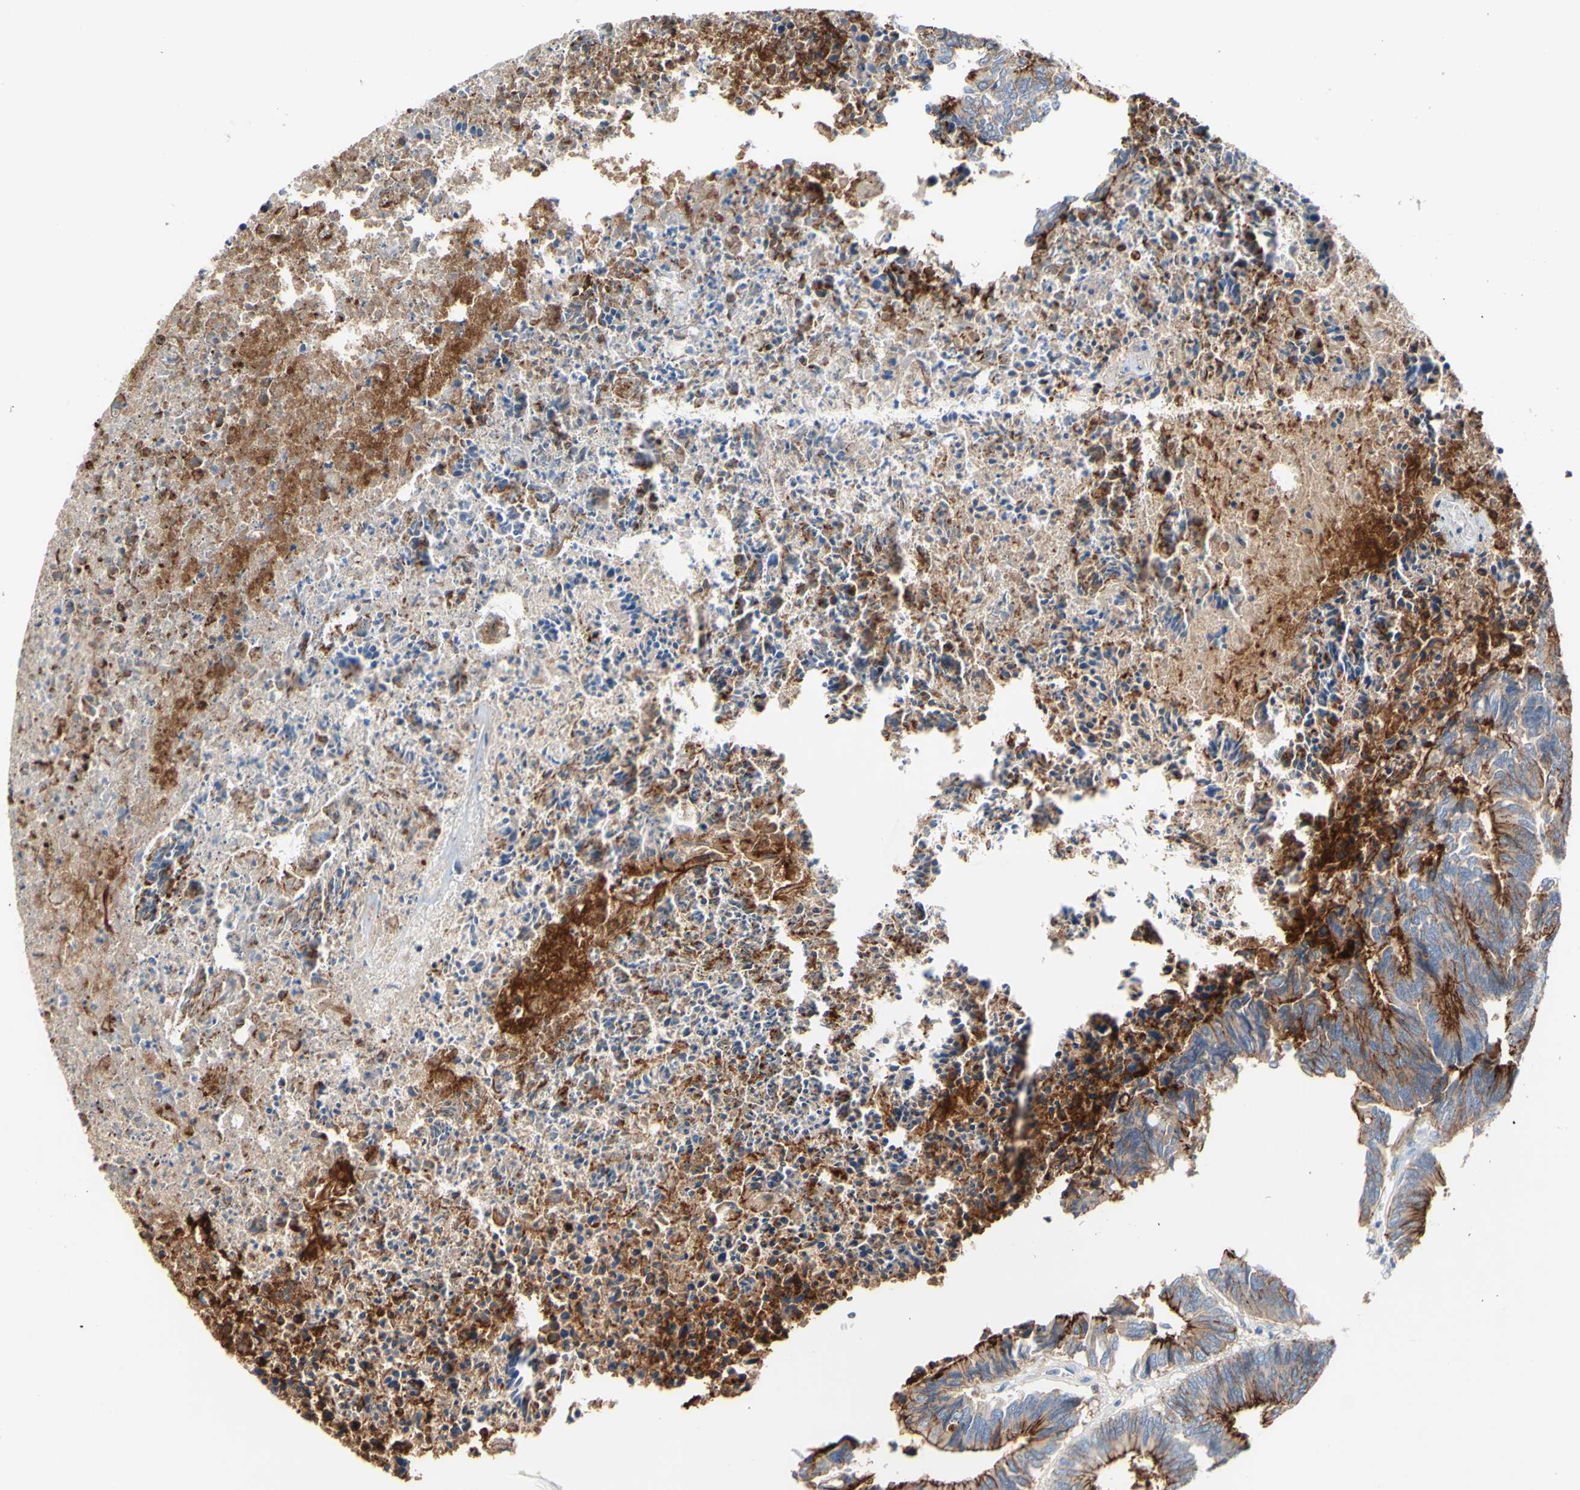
{"staining": {"intensity": "moderate", "quantity": ">75%", "location": "cytoplasmic/membranous"}, "tissue": "colorectal cancer", "cell_type": "Tumor cells", "image_type": "cancer", "snomed": [{"axis": "morphology", "description": "Adenocarcinoma, NOS"}, {"axis": "topography", "description": "Rectum"}], "caption": "Immunohistochemical staining of human colorectal adenocarcinoma displays medium levels of moderate cytoplasmic/membranous staining in approximately >75% of tumor cells.", "gene": "DSC2", "patient": {"sex": "male", "age": 63}}